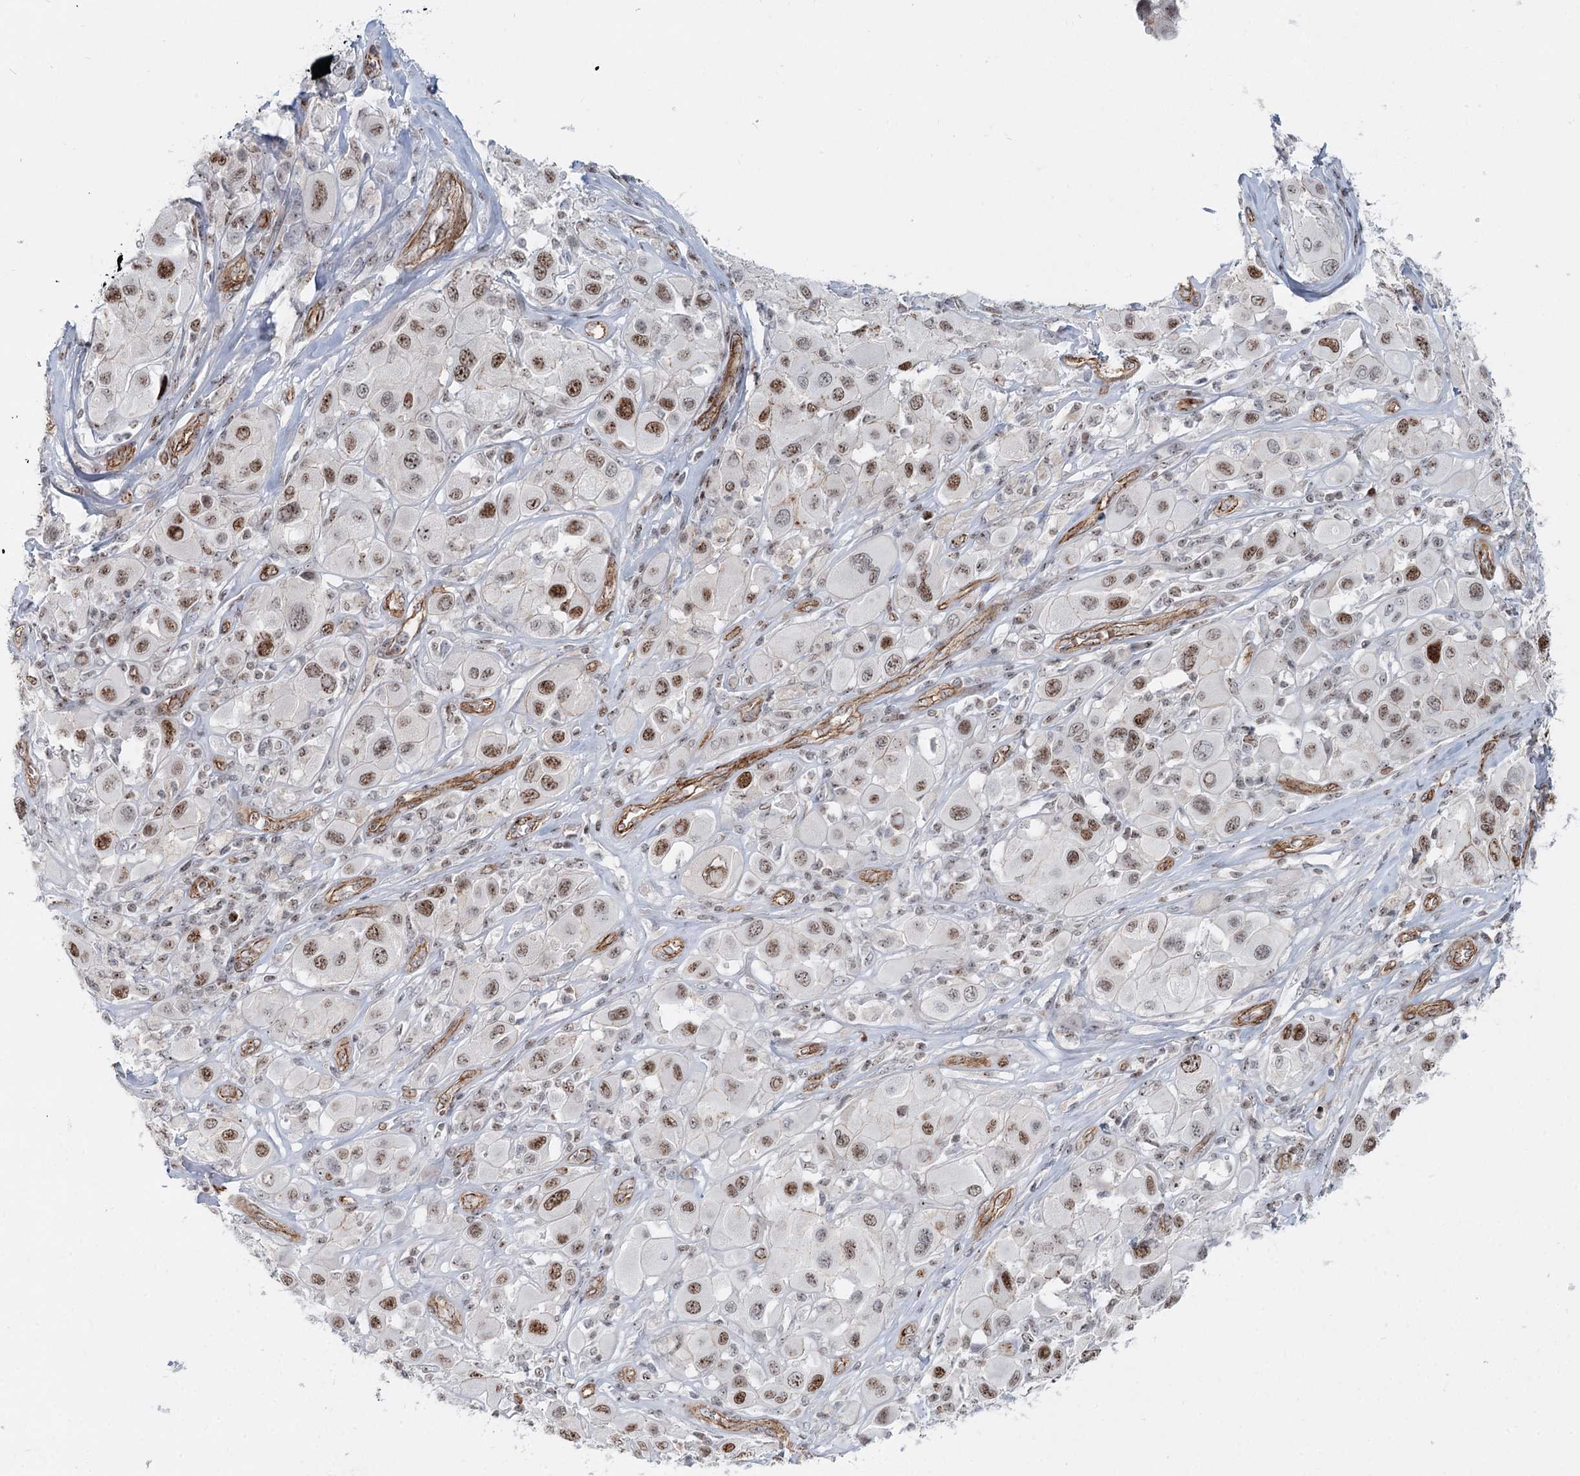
{"staining": {"intensity": "moderate", "quantity": ">75%", "location": "nuclear"}, "tissue": "melanoma", "cell_type": "Tumor cells", "image_type": "cancer", "snomed": [{"axis": "morphology", "description": "Malignant melanoma, Metastatic site"}, {"axis": "topography", "description": "Skin"}], "caption": "Protein expression analysis of human malignant melanoma (metastatic site) reveals moderate nuclear expression in about >75% of tumor cells. Immunohistochemistry (ihc) stains the protein in brown and the nuclei are stained blue.", "gene": "ZFYVE28", "patient": {"sex": "male", "age": 41}}